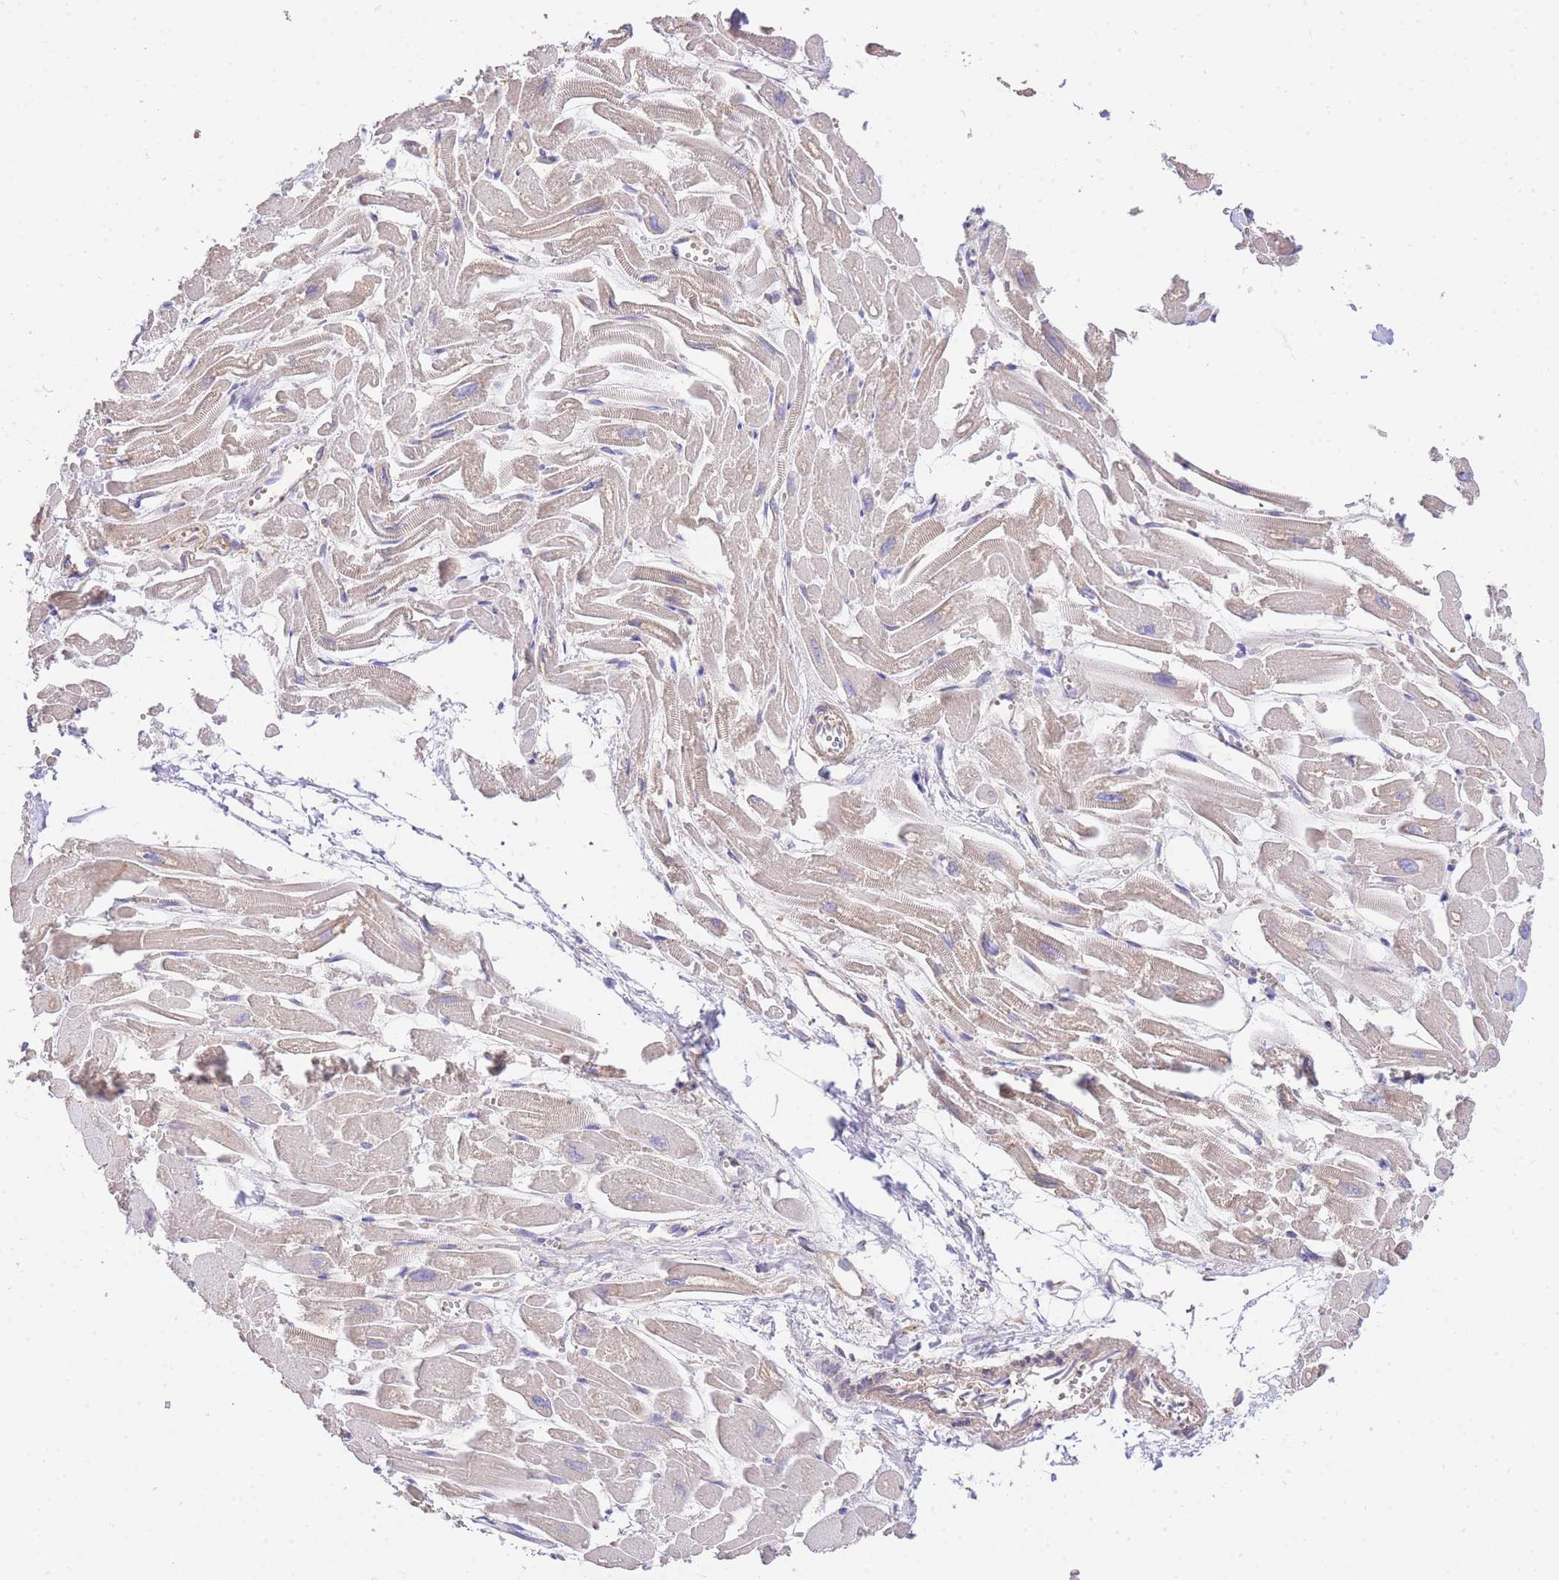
{"staining": {"intensity": "weak", "quantity": "<25%", "location": "cytoplasmic/membranous"}, "tissue": "heart muscle", "cell_type": "Cardiomyocytes", "image_type": "normal", "snomed": [{"axis": "morphology", "description": "Normal tissue, NOS"}, {"axis": "topography", "description": "Heart"}], "caption": "A photomicrograph of human heart muscle is negative for staining in cardiomyocytes. (IHC, brightfield microscopy, high magnification).", "gene": "INSYN2B", "patient": {"sex": "male", "age": 54}}